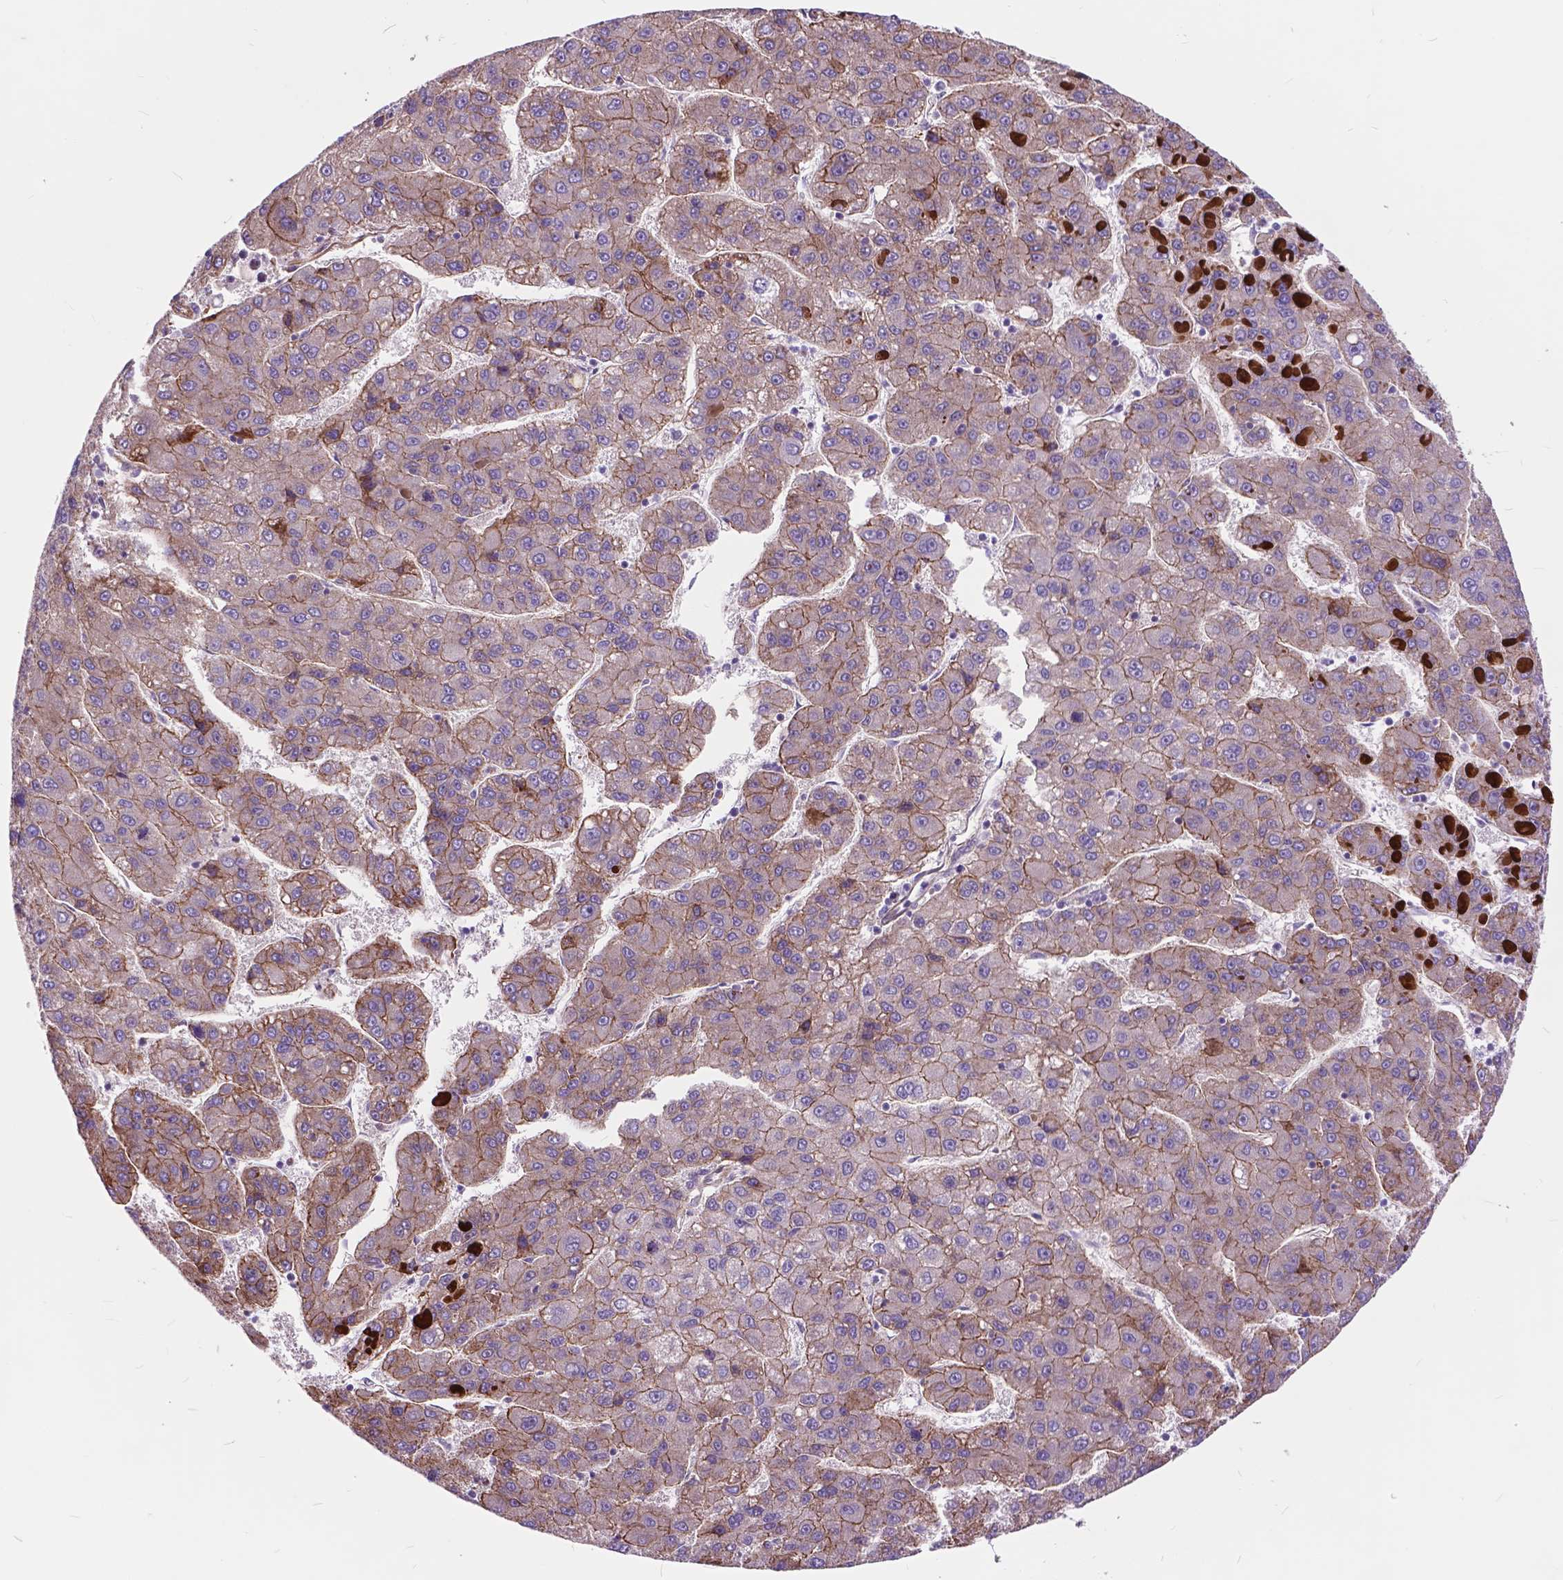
{"staining": {"intensity": "moderate", "quantity": "25%-75%", "location": "cytoplasmic/membranous"}, "tissue": "liver cancer", "cell_type": "Tumor cells", "image_type": "cancer", "snomed": [{"axis": "morphology", "description": "Carcinoma, Hepatocellular, NOS"}, {"axis": "topography", "description": "Liver"}], "caption": "Tumor cells reveal moderate cytoplasmic/membranous expression in approximately 25%-75% of cells in liver hepatocellular carcinoma.", "gene": "FLT4", "patient": {"sex": "female", "age": 82}}